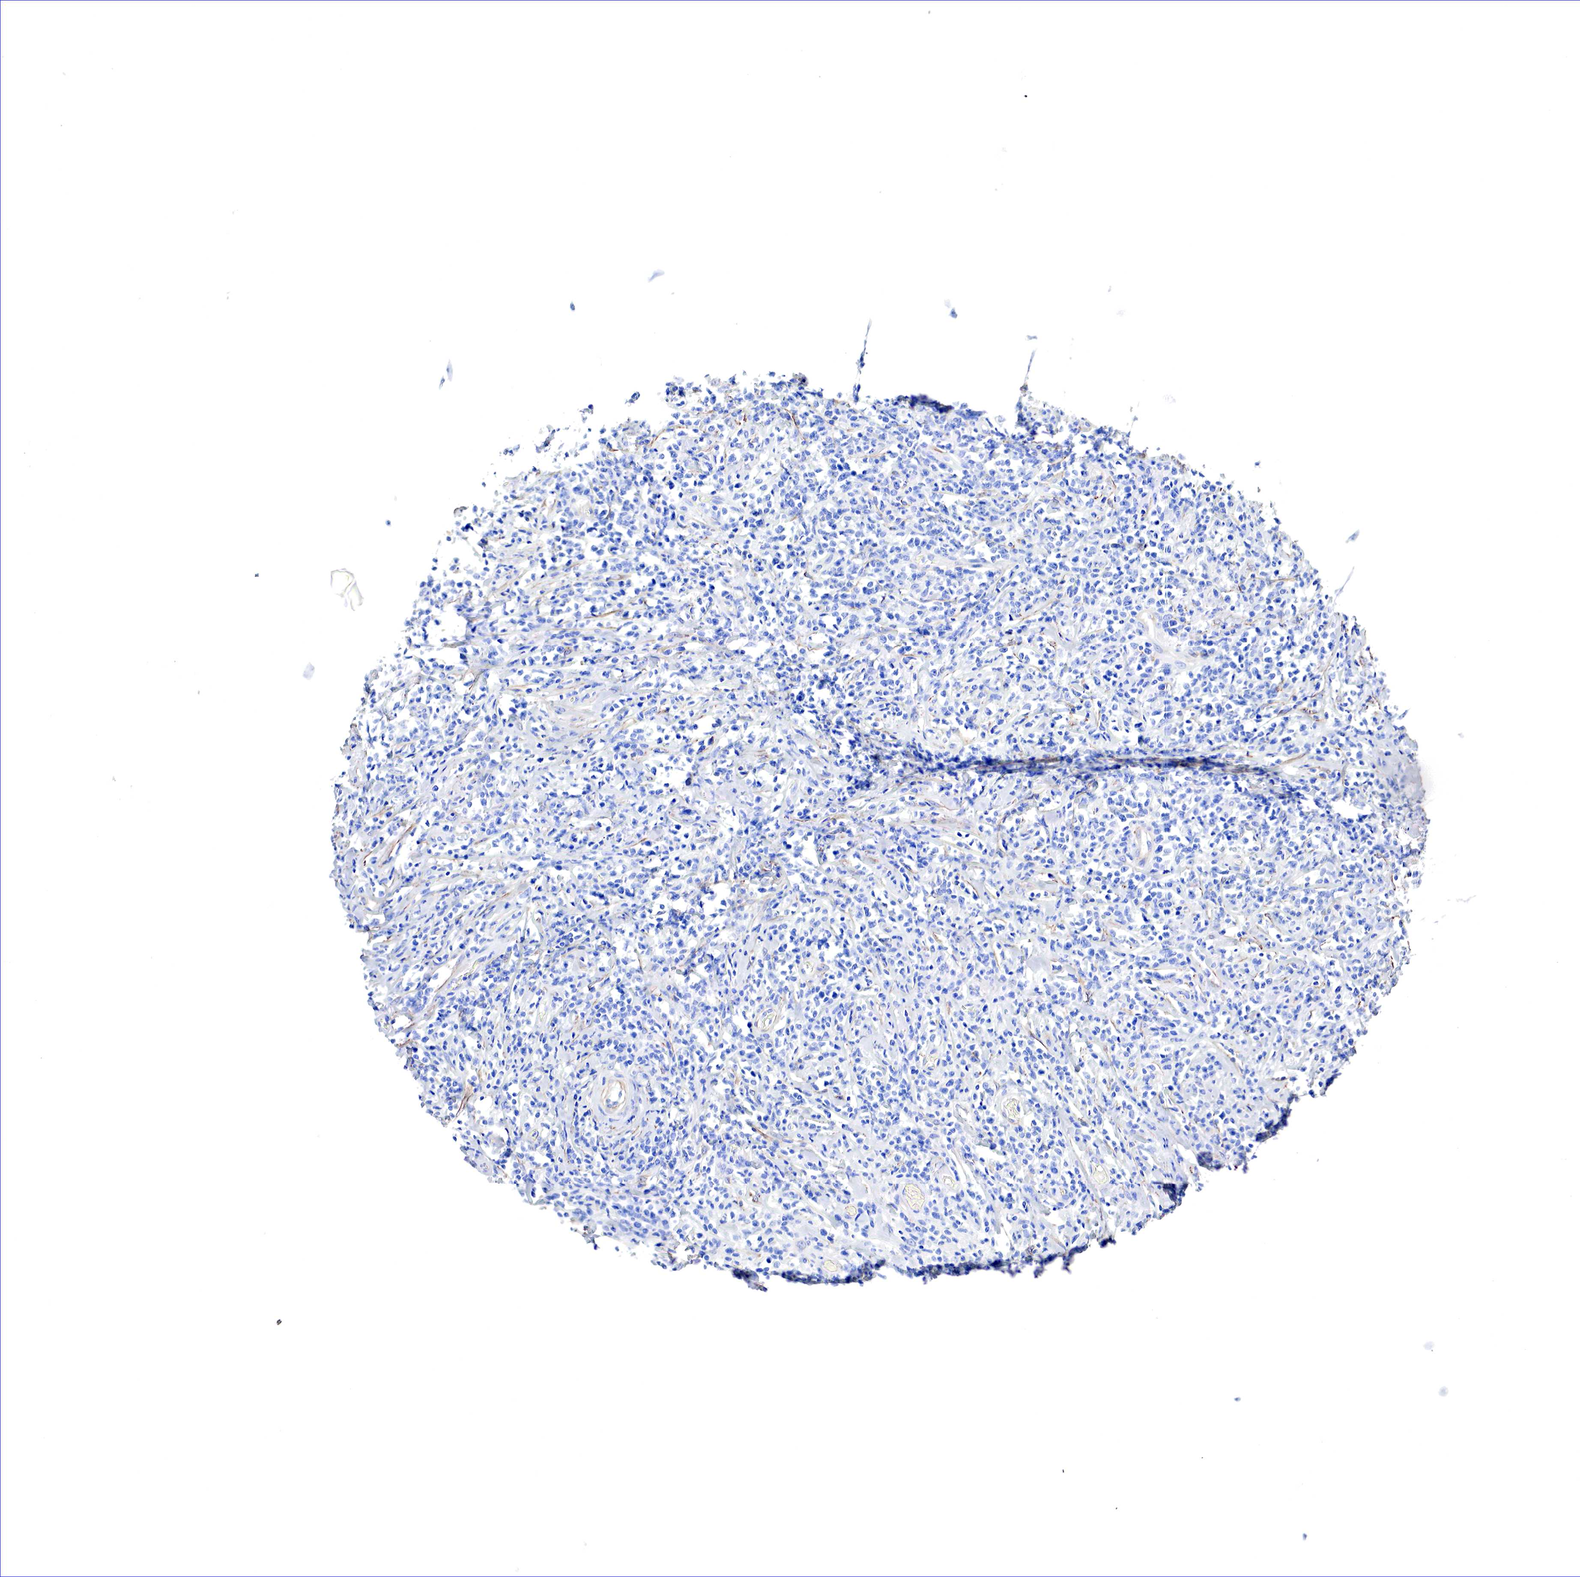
{"staining": {"intensity": "negative", "quantity": "none", "location": "none"}, "tissue": "lymphoma", "cell_type": "Tumor cells", "image_type": "cancer", "snomed": [{"axis": "morphology", "description": "Malignant lymphoma, non-Hodgkin's type, High grade"}, {"axis": "topography", "description": "Colon"}], "caption": "DAB (3,3'-diaminobenzidine) immunohistochemical staining of lymphoma demonstrates no significant positivity in tumor cells. (Immunohistochemistry, brightfield microscopy, high magnification).", "gene": "TPM1", "patient": {"sex": "male", "age": 82}}